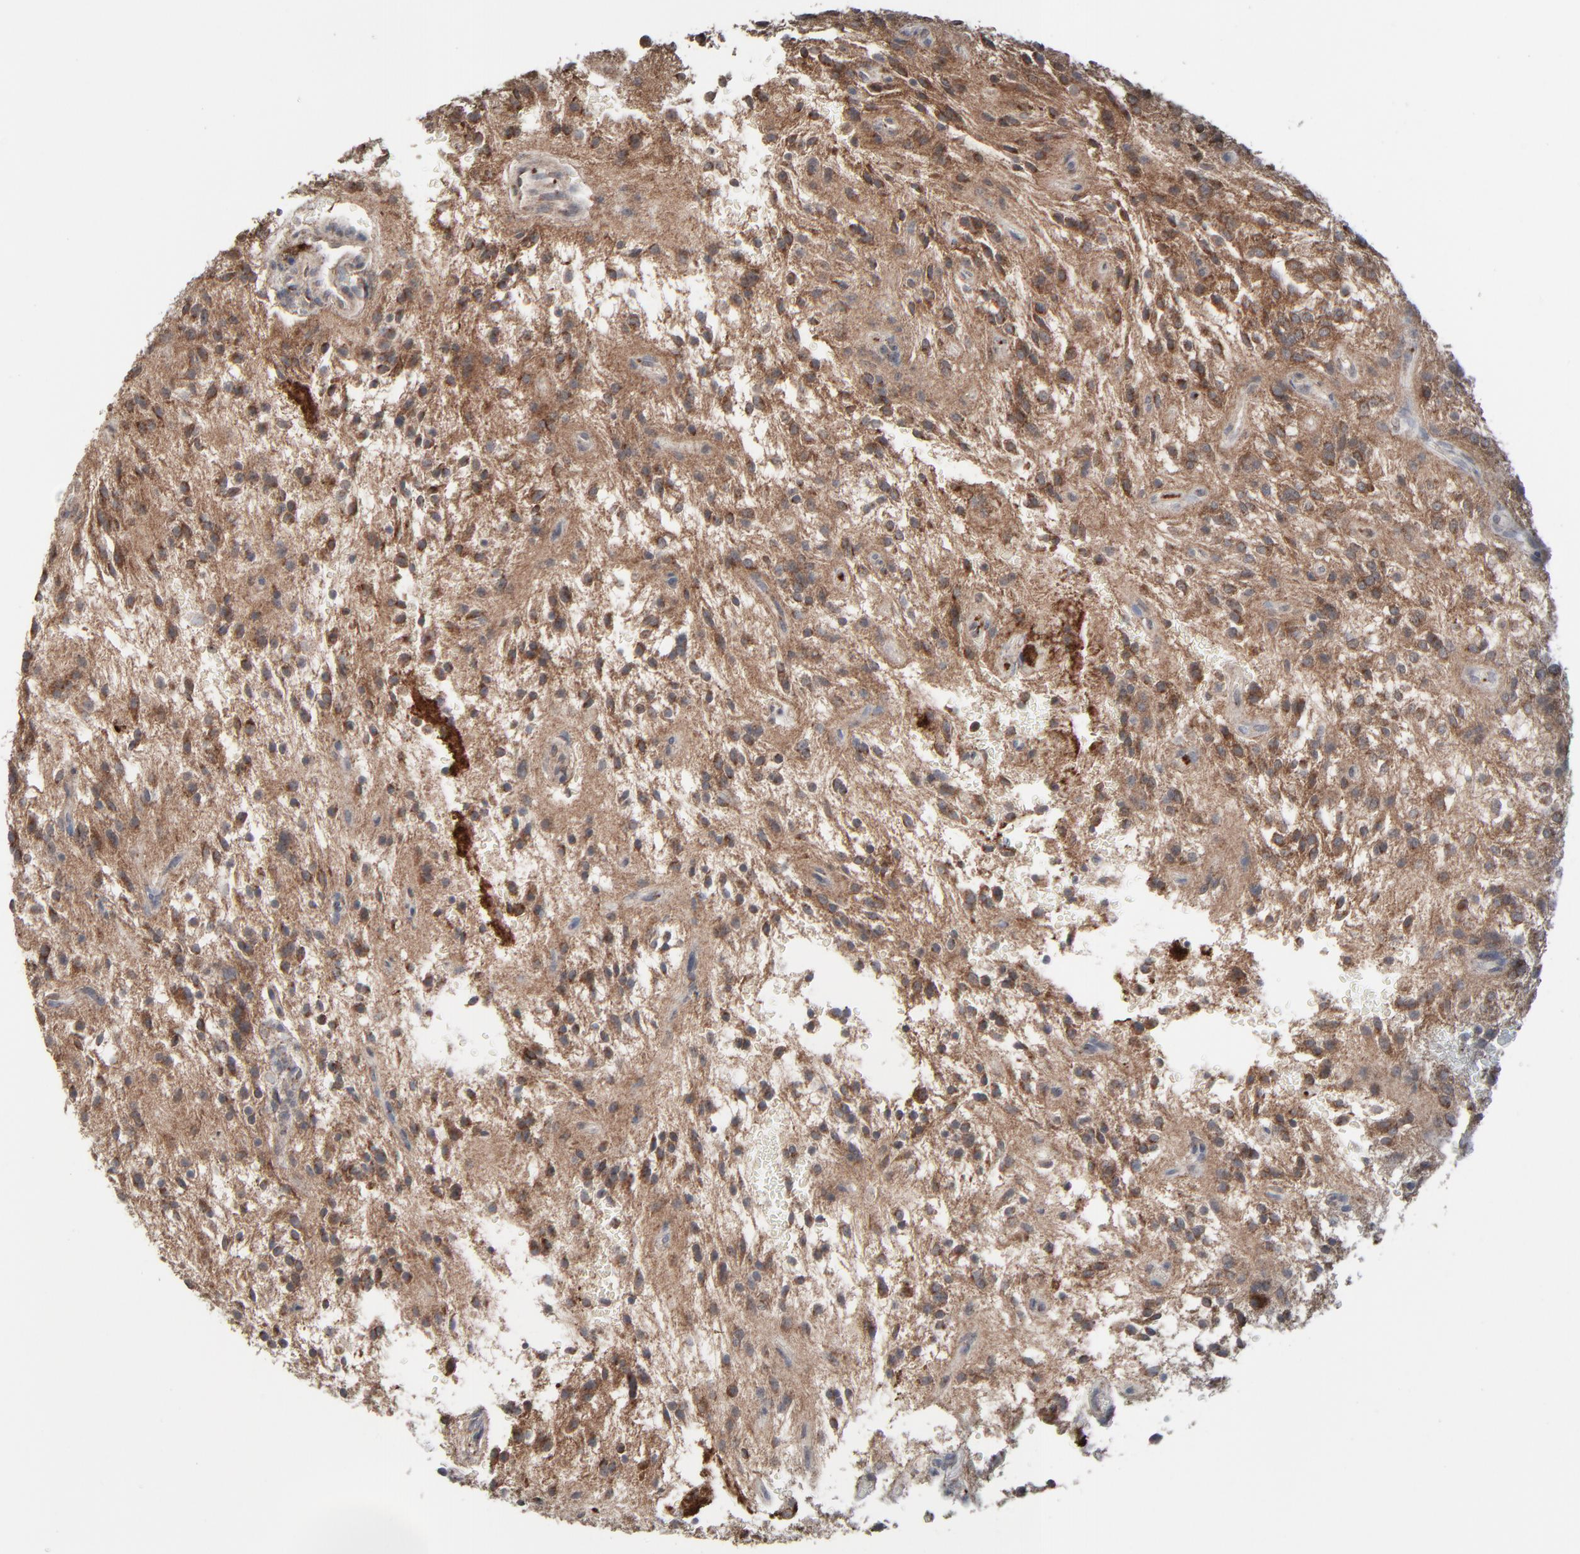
{"staining": {"intensity": "strong", "quantity": ">75%", "location": "cytoplasmic/membranous"}, "tissue": "glioma", "cell_type": "Tumor cells", "image_type": "cancer", "snomed": [{"axis": "morphology", "description": "Glioma, malignant, NOS"}, {"axis": "topography", "description": "Cerebellum"}], "caption": "Protein expression analysis of malignant glioma shows strong cytoplasmic/membranous positivity in about >75% of tumor cells.", "gene": "JAM3", "patient": {"sex": "female", "age": 10}}